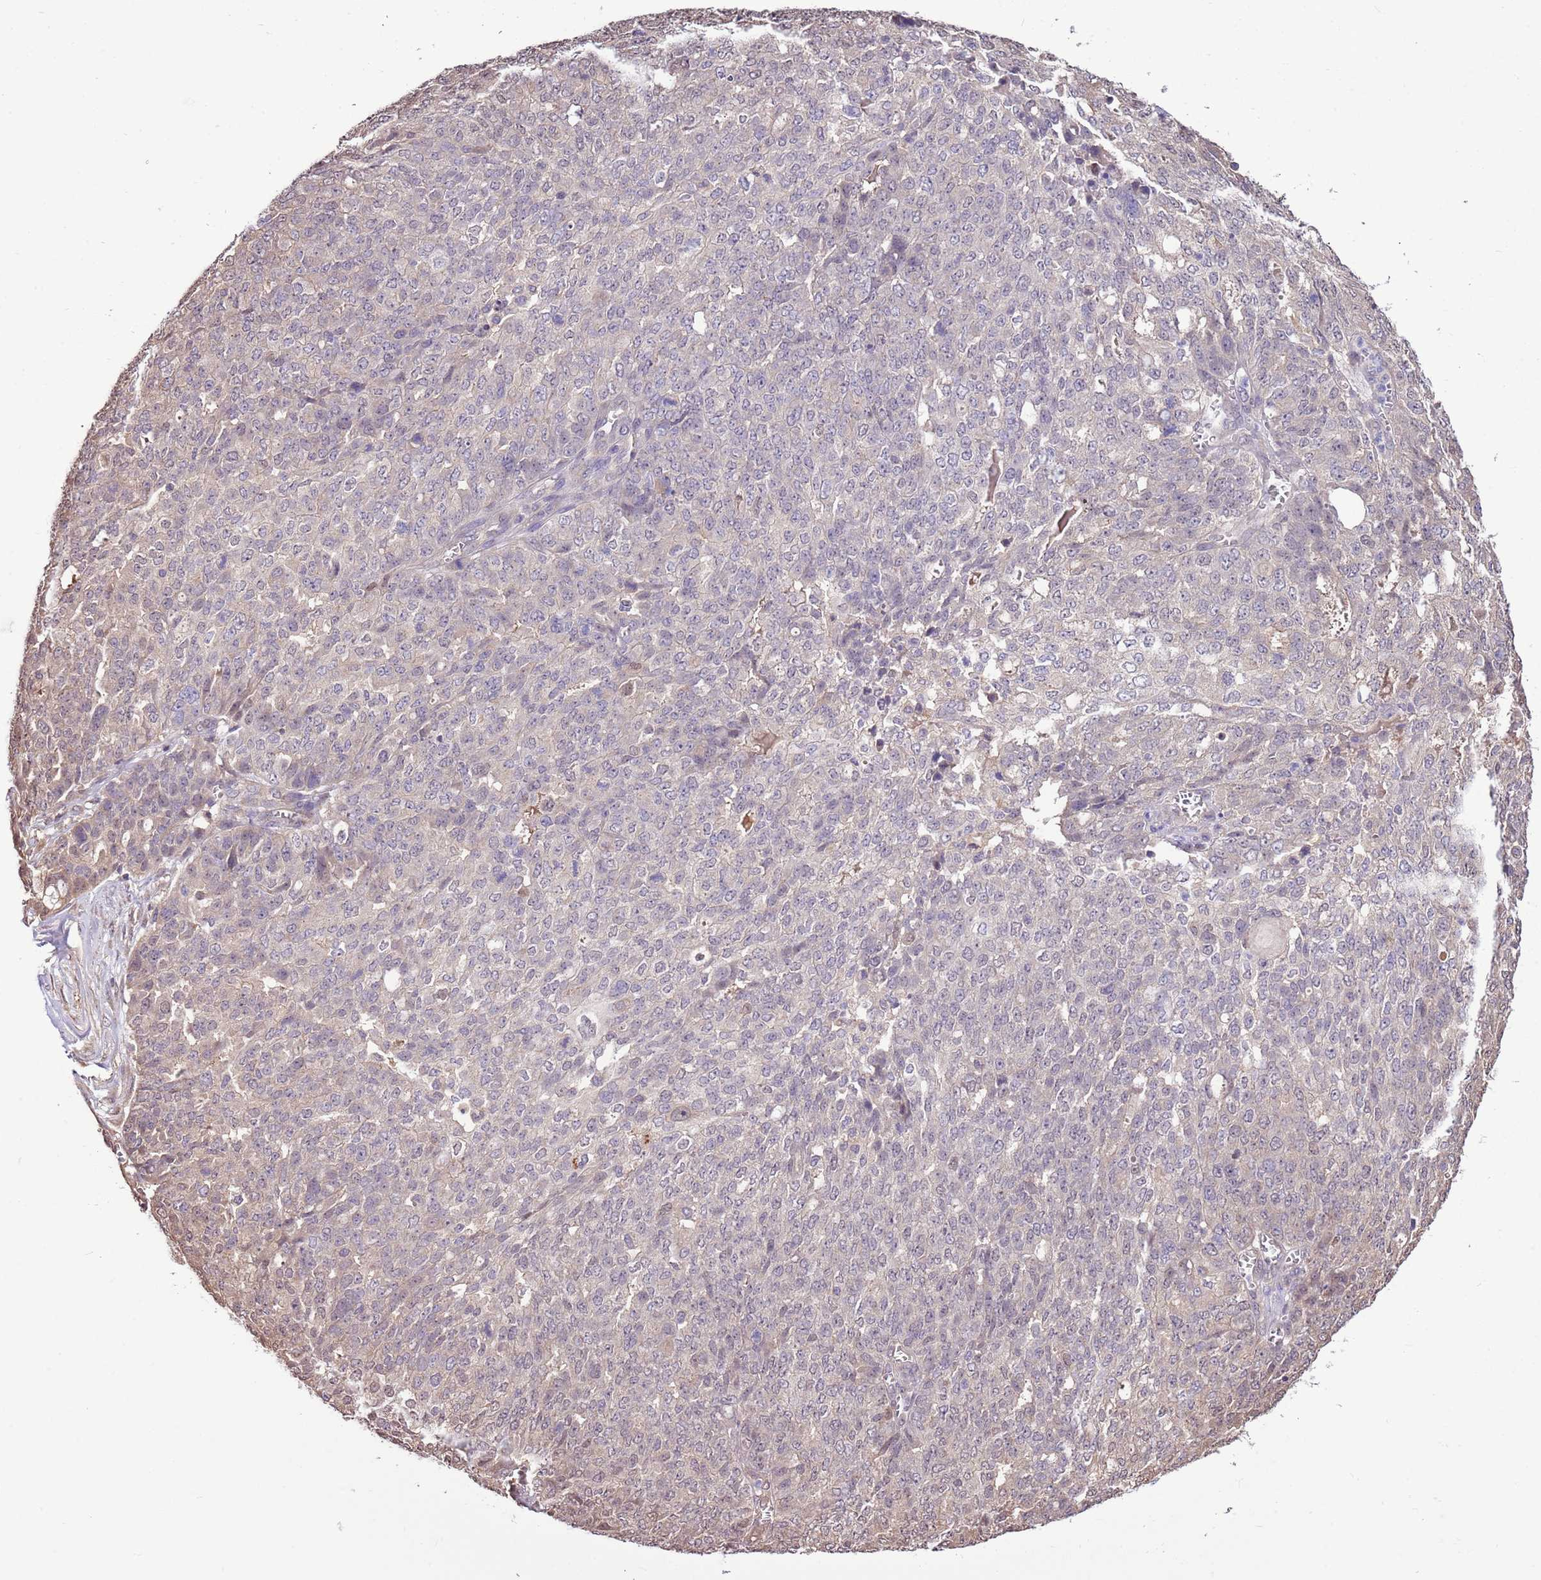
{"staining": {"intensity": "negative", "quantity": "none", "location": "none"}, "tissue": "ovarian cancer", "cell_type": "Tumor cells", "image_type": "cancer", "snomed": [{"axis": "morphology", "description": "Cystadenocarcinoma, serous, NOS"}, {"axis": "topography", "description": "Soft tissue"}, {"axis": "topography", "description": "Ovary"}], "caption": "The photomicrograph exhibits no significant expression in tumor cells of ovarian serous cystadenocarcinoma.", "gene": "BBS5", "patient": {"sex": "female", "age": 57}}